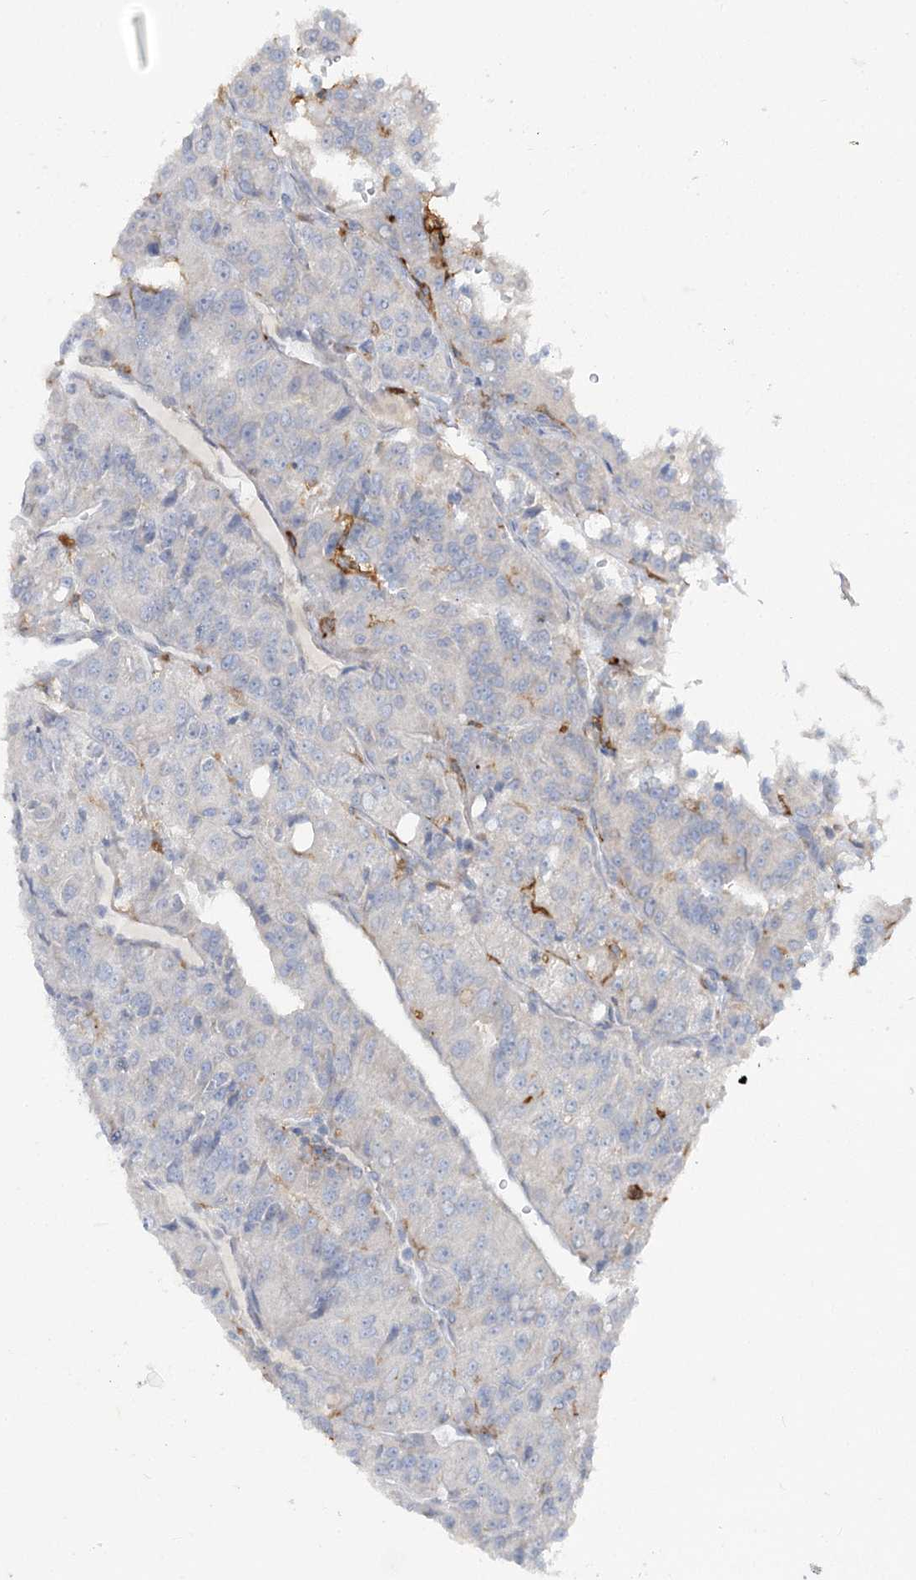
{"staining": {"intensity": "negative", "quantity": "none", "location": "none"}, "tissue": "renal cancer", "cell_type": "Tumor cells", "image_type": "cancer", "snomed": [{"axis": "morphology", "description": "Adenocarcinoma, NOS"}, {"axis": "topography", "description": "Kidney"}], "caption": "Tumor cells show no significant protein staining in renal cancer. (Brightfield microscopy of DAB immunohistochemistry at high magnification).", "gene": "SCN11A", "patient": {"sex": "female", "age": 63}}